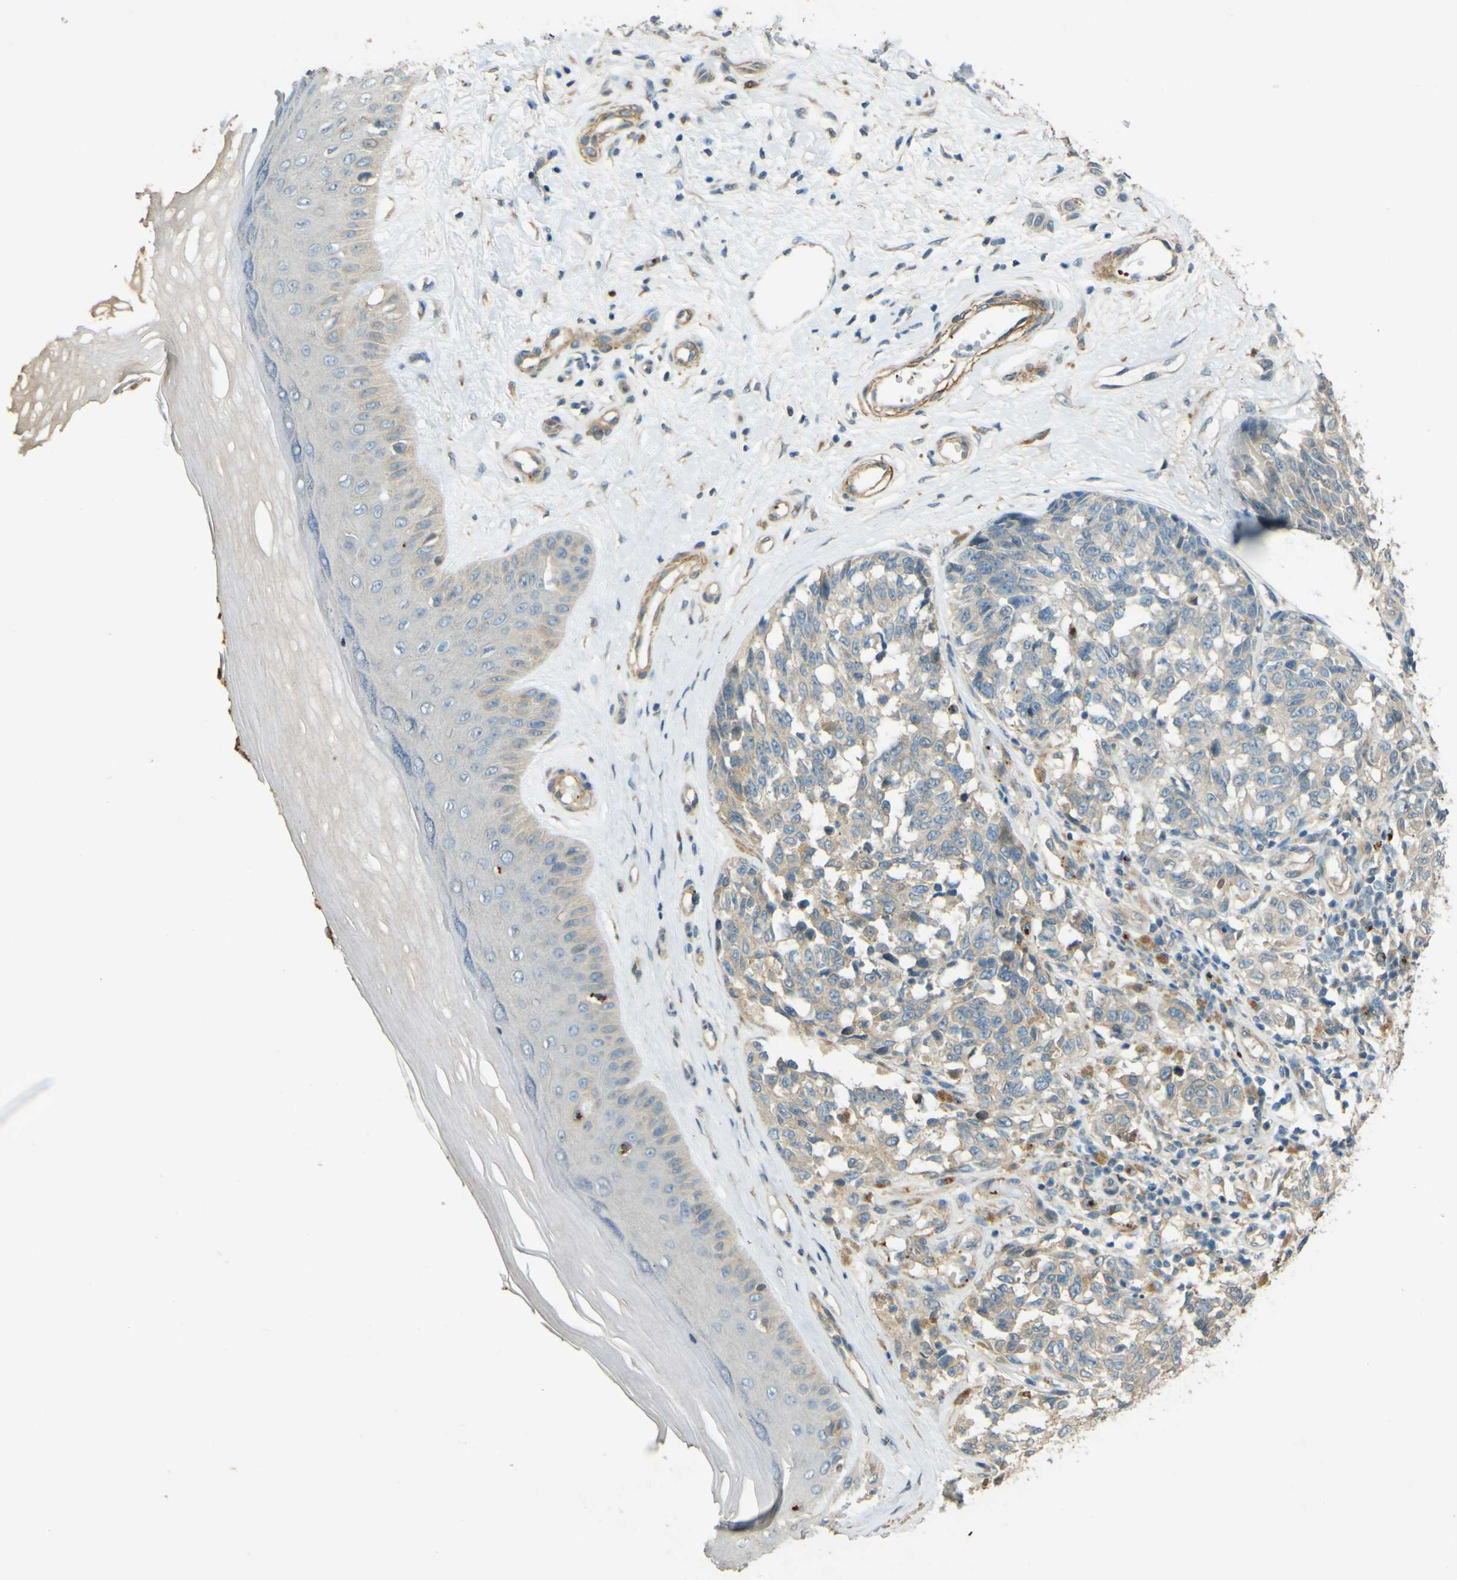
{"staining": {"intensity": "negative", "quantity": "none", "location": "none"}, "tissue": "melanoma", "cell_type": "Tumor cells", "image_type": "cancer", "snomed": [{"axis": "morphology", "description": "Malignant melanoma, NOS"}, {"axis": "topography", "description": "Skin"}], "caption": "High magnification brightfield microscopy of malignant melanoma stained with DAB (brown) and counterstained with hematoxylin (blue): tumor cells show no significant expression.", "gene": "NEXN", "patient": {"sex": "female", "age": 64}}